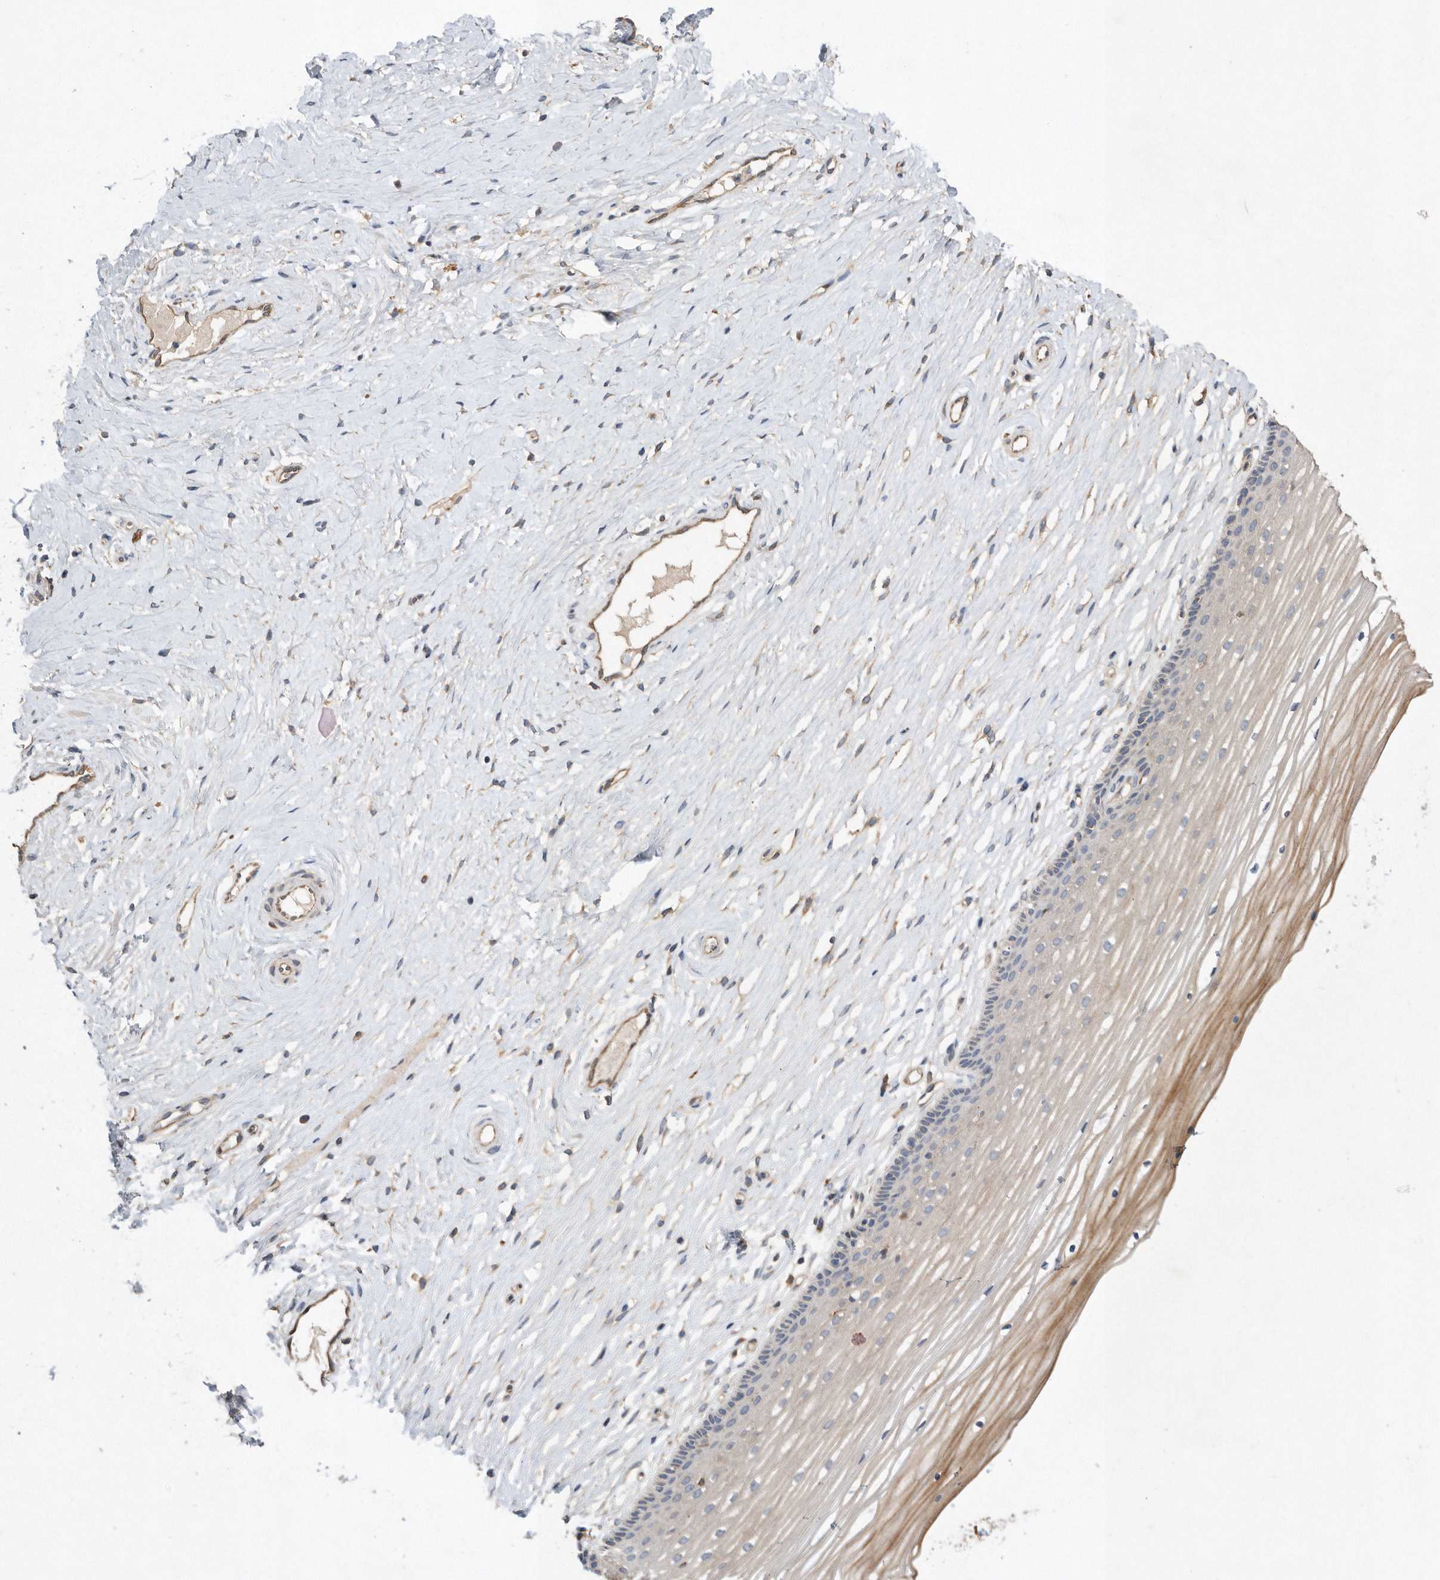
{"staining": {"intensity": "moderate", "quantity": "25%-75%", "location": "cytoplasmic/membranous"}, "tissue": "vagina", "cell_type": "Squamous epithelial cells", "image_type": "normal", "snomed": [{"axis": "morphology", "description": "Normal tissue, NOS"}, {"axis": "topography", "description": "Vagina"}, {"axis": "topography", "description": "Cervix"}], "caption": "Vagina stained with a brown dye demonstrates moderate cytoplasmic/membranous positive expression in about 25%-75% of squamous epithelial cells.", "gene": "PON2", "patient": {"sex": "female", "age": 40}}